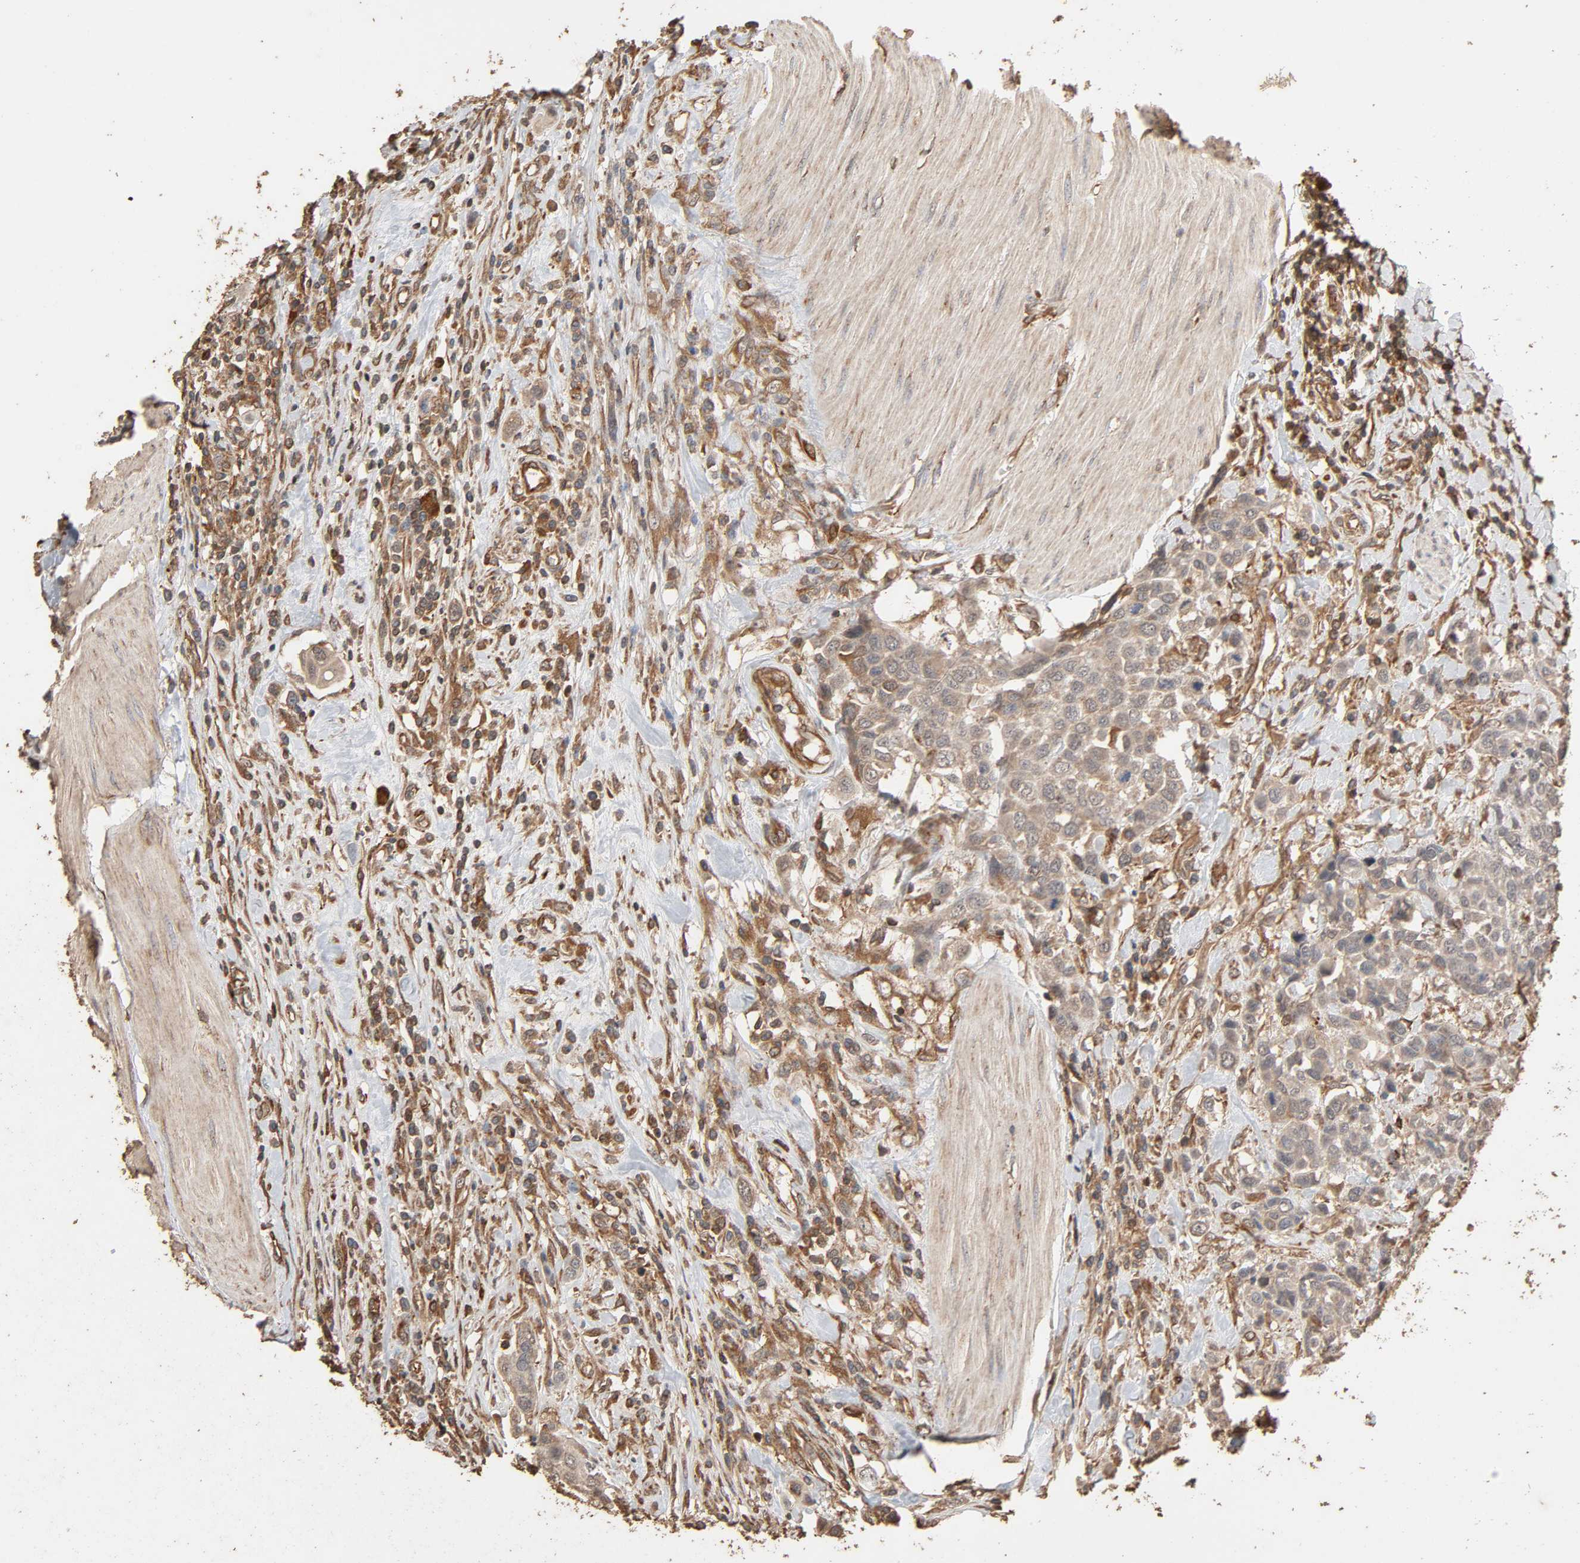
{"staining": {"intensity": "weak", "quantity": ">75%", "location": "cytoplasmic/membranous"}, "tissue": "urothelial cancer", "cell_type": "Tumor cells", "image_type": "cancer", "snomed": [{"axis": "morphology", "description": "Urothelial carcinoma, High grade"}, {"axis": "topography", "description": "Urinary bladder"}], "caption": "An immunohistochemistry image of tumor tissue is shown. Protein staining in brown labels weak cytoplasmic/membranous positivity in high-grade urothelial carcinoma within tumor cells.", "gene": "RPS6KA6", "patient": {"sex": "male", "age": 50}}